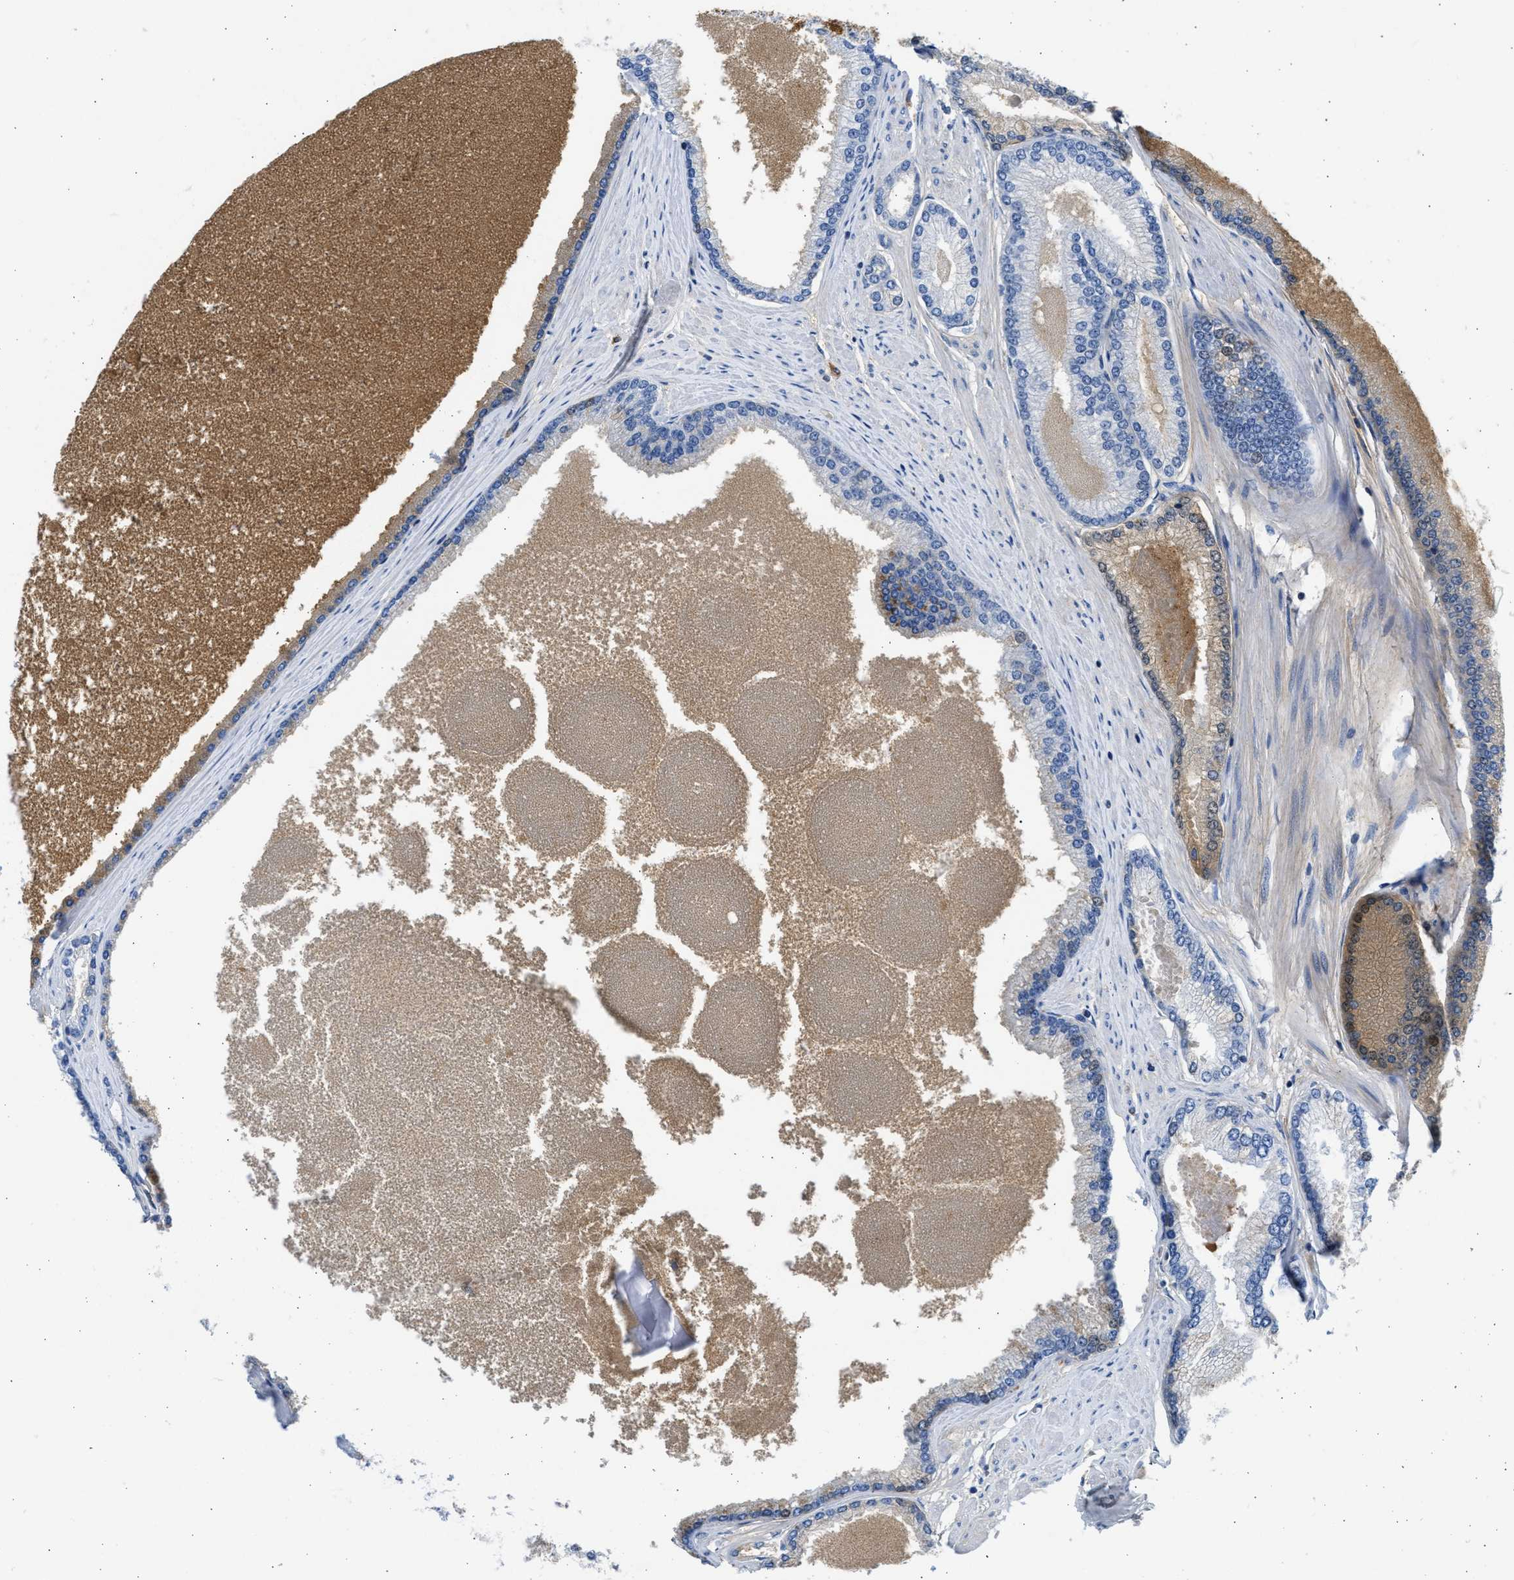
{"staining": {"intensity": "moderate", "quantity": "<25%", "location": "cytoplasmic/membranous"}, "tissue": "prostate cancer", "cell_type": "Tumor cells", "image_type": "cancer", "snomed": [{"axis": "morphology", "description": "Adenocarcinoma, High grade"}, {"axis": "topography", "description": "Prostate"}], "caption": "High-grade adenocarcinoma (prostate) tissue exhibits moderate cytoplasmic/membranous expression in approximately <25% of tumor cells", "gene": "SPATA3", "patient": {"sex": "male", "age": 61}}